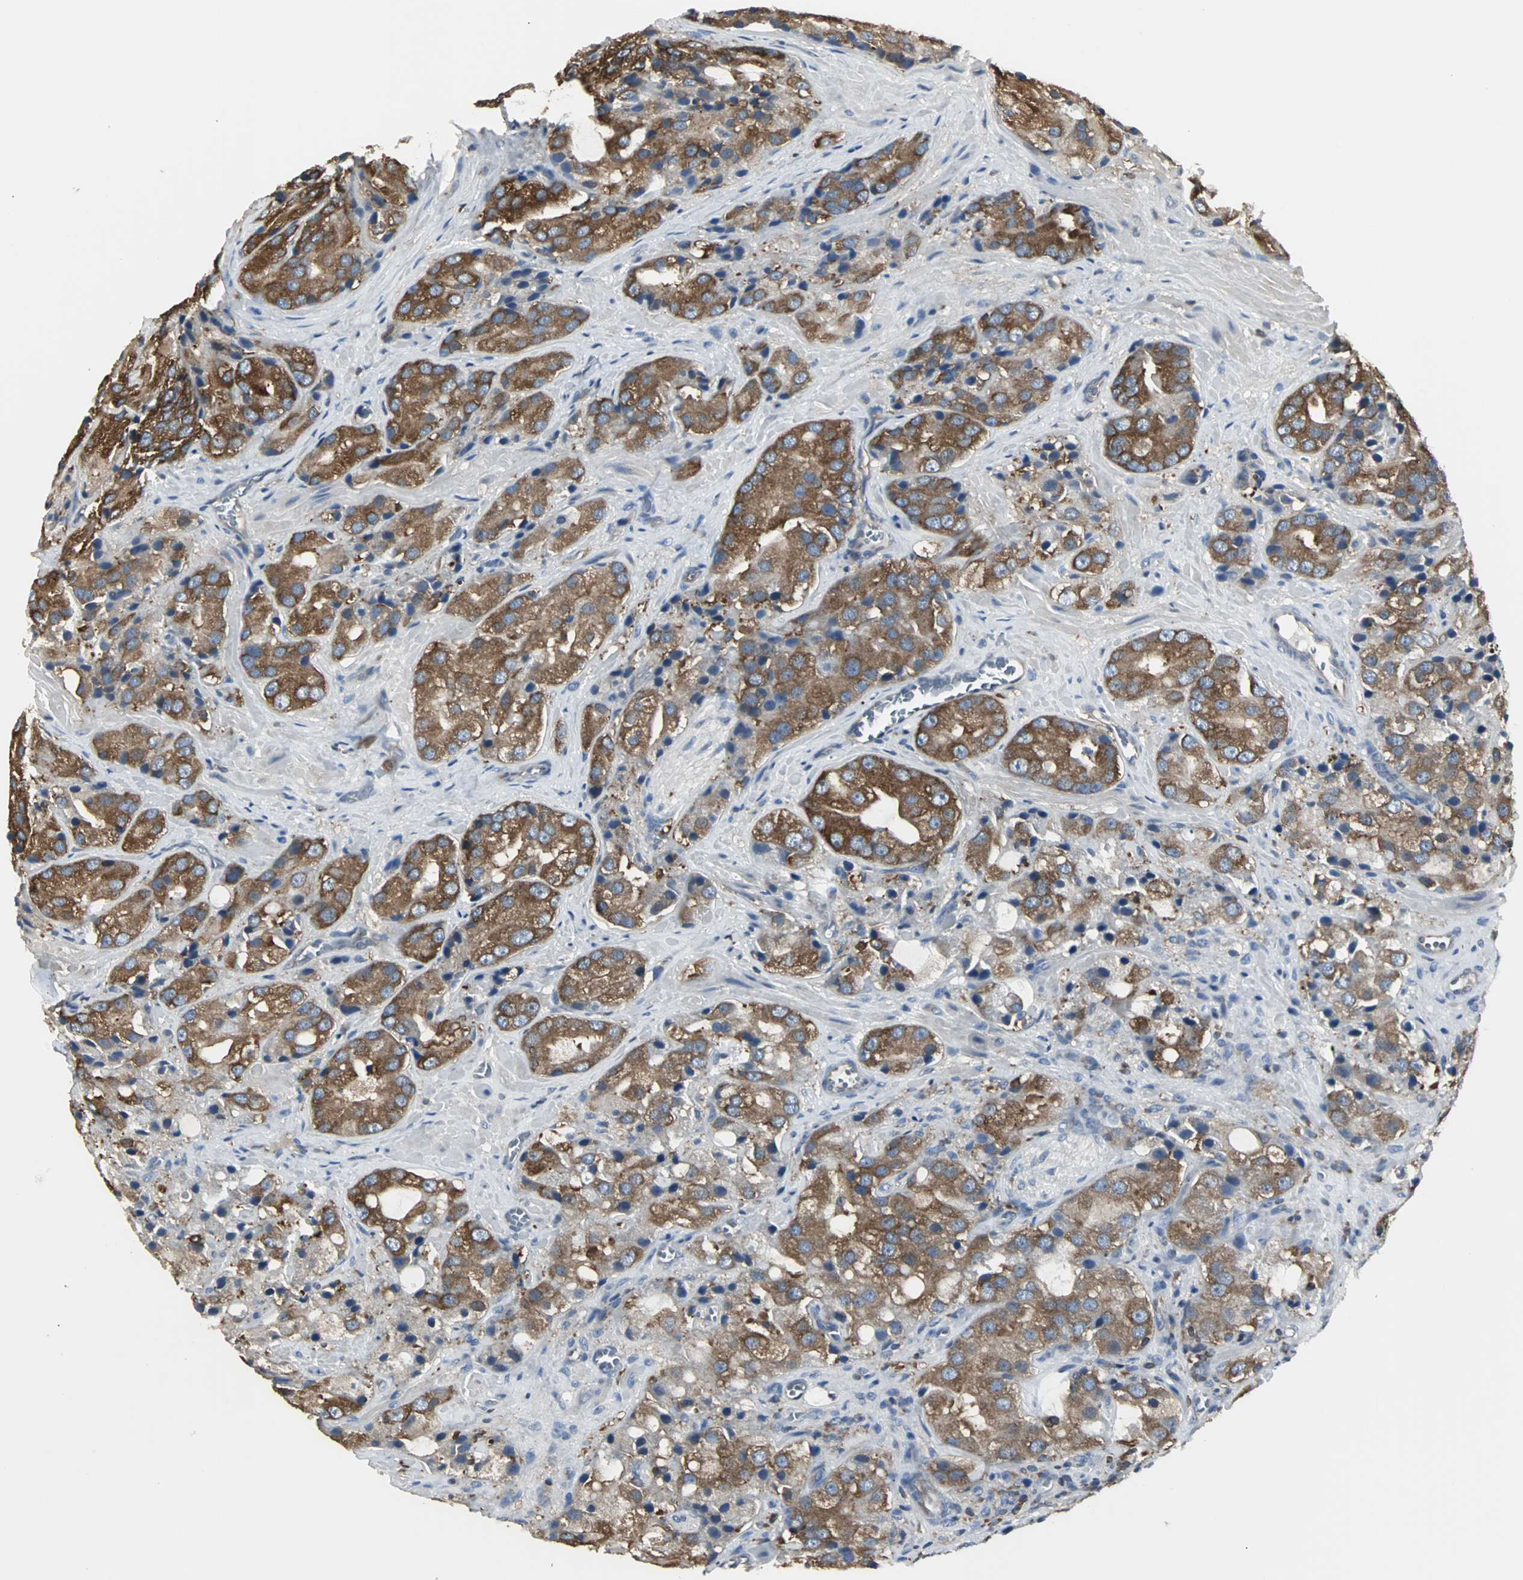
{"staining": {"intensity": "strong", "quantity": ">75%", "location": "cytoplasmic/membranous"}, "tissue": "prostate cancer", "cell_type": "Tumor cells", "image_type": "cancer", "snomed": [{"axis": "morphology", "description": "Adenocarcinoma, High grade"}, {"axis": "topography", "description": "Prostate"}], "caption": "This photomicrograph exhibits prostate cancer stained with IHC to label a protein in brown. The cytoplasmic/membranous of tumor cells show strong positivity for the protein. Nuclei are counter-stained blue.", "gene": "LRRFIP1", "patient": {"sex": "male", "age": 70}}